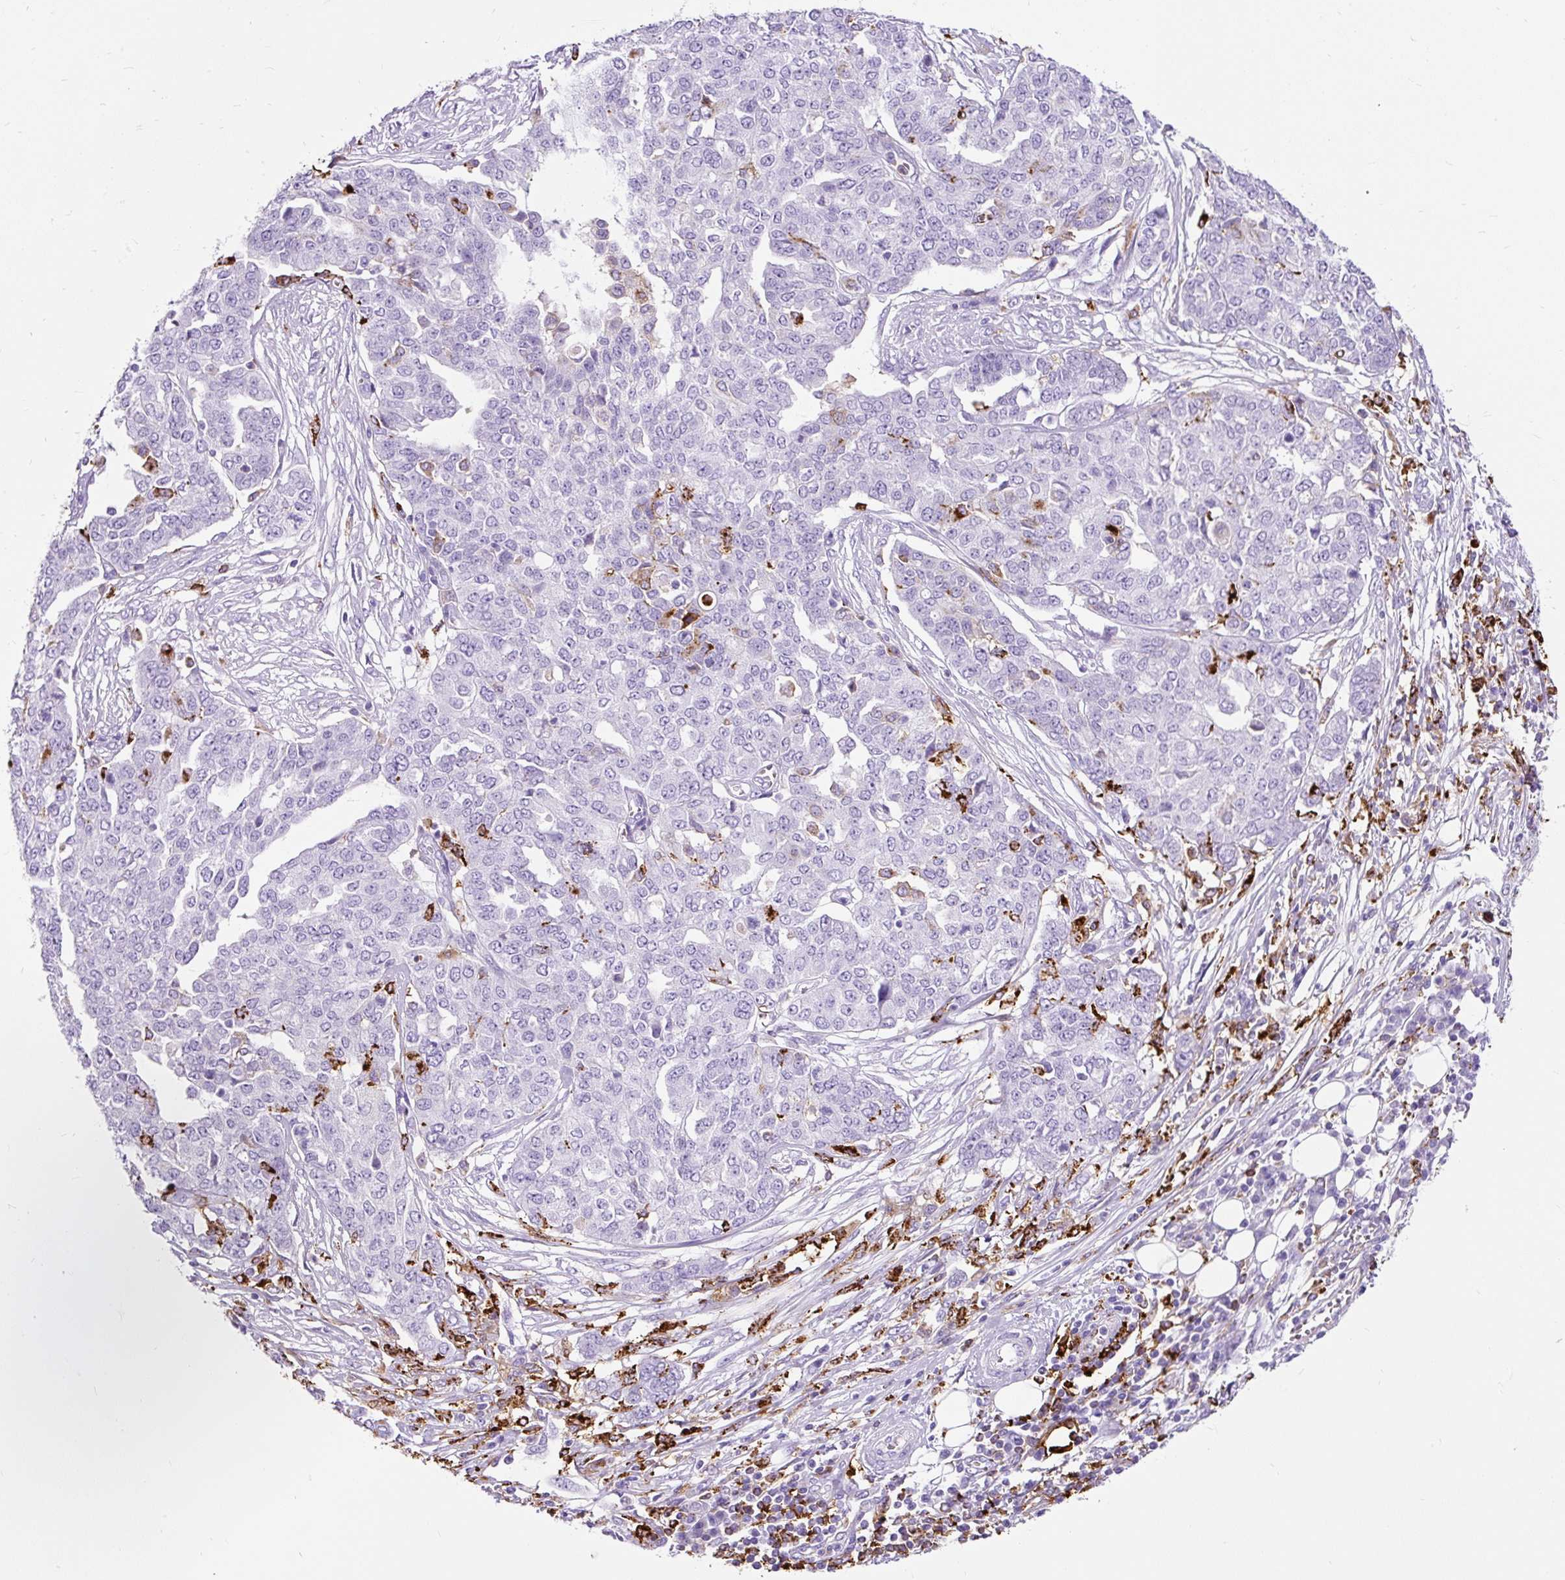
{"staining": {"intensity": "moderate", "quantity": "<25%", "location": "cytoplasmic/membranous"}, "tissue": "ovarian cancer", "cell_type": "Tumor cells", "image_type": "cancer", "snomed": [{"axis": "morphology", "description": "Cystadenocarcinoma, serous, NOS"}, {"axis": "topography", "description": "Soft tissue"}, {"axis": "topography", "description": "Ovary"}], "caption": "Protein staining shows moderate cytoplasmic/membranous staining in about <25% of tumor cells in ovarian cancer.", "gene": "HLA-DRA", "patient": {"sex": "female", "age": 57}}